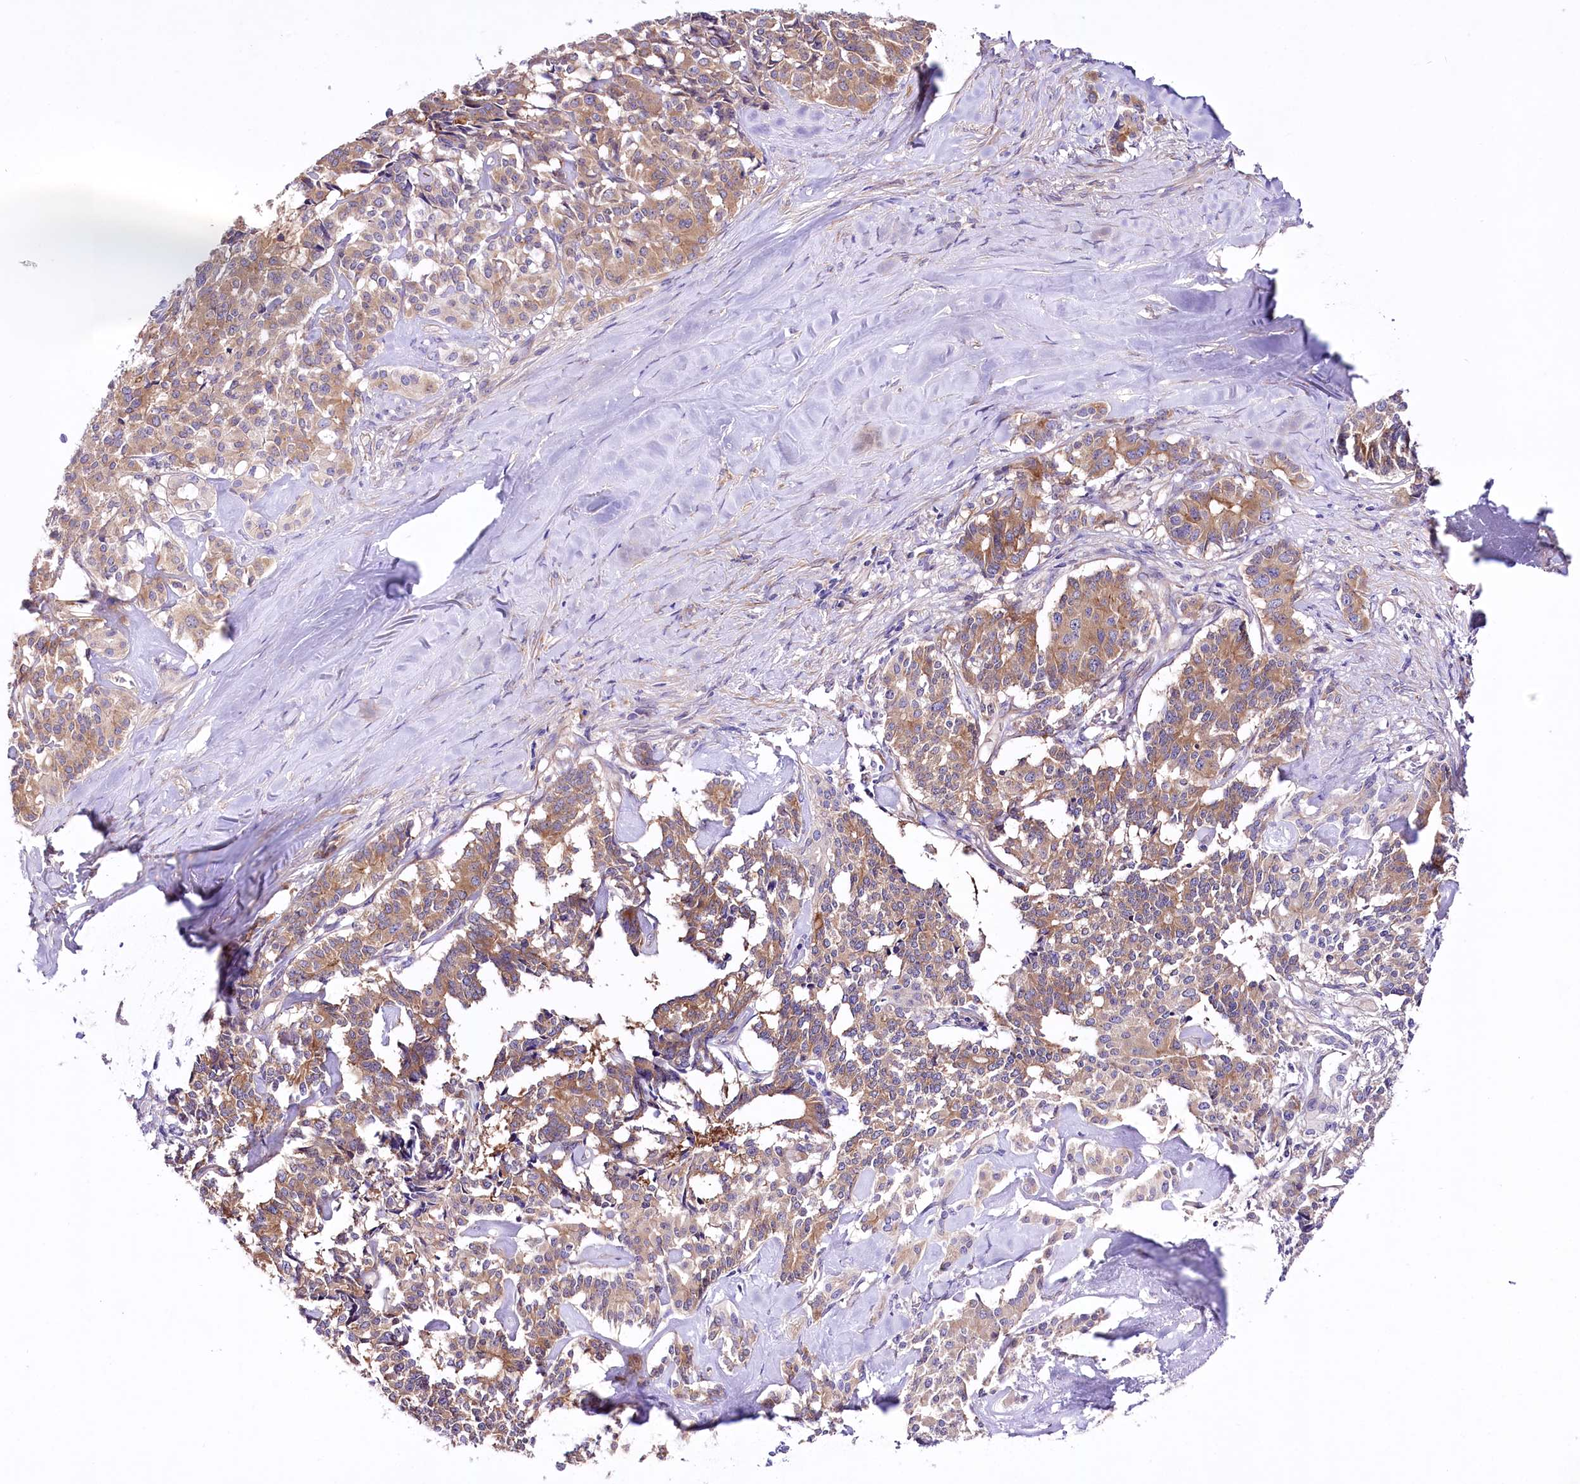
{"staining": {"intensity": "moderate", "quantity": ">75%", "location": "cytoplasmic/membranous"}, "tissue": "pancreatic cancer", "cell_type": "Tumor cells", "image_type": "cancer", "snomed": [{"axis": "morphology", "description": "Adenocarcinoma, NOS"}, {"axis": "topography", "description": "Pancreas"}], "caption": "The photomicrograph shows a brown stain indicating the presence of a protein in the cytoplasmic/membranous of tumor cells in pancreatic cancer.", "gene": "LRRC34", "patient": {"sex": "female", "age": 74}}